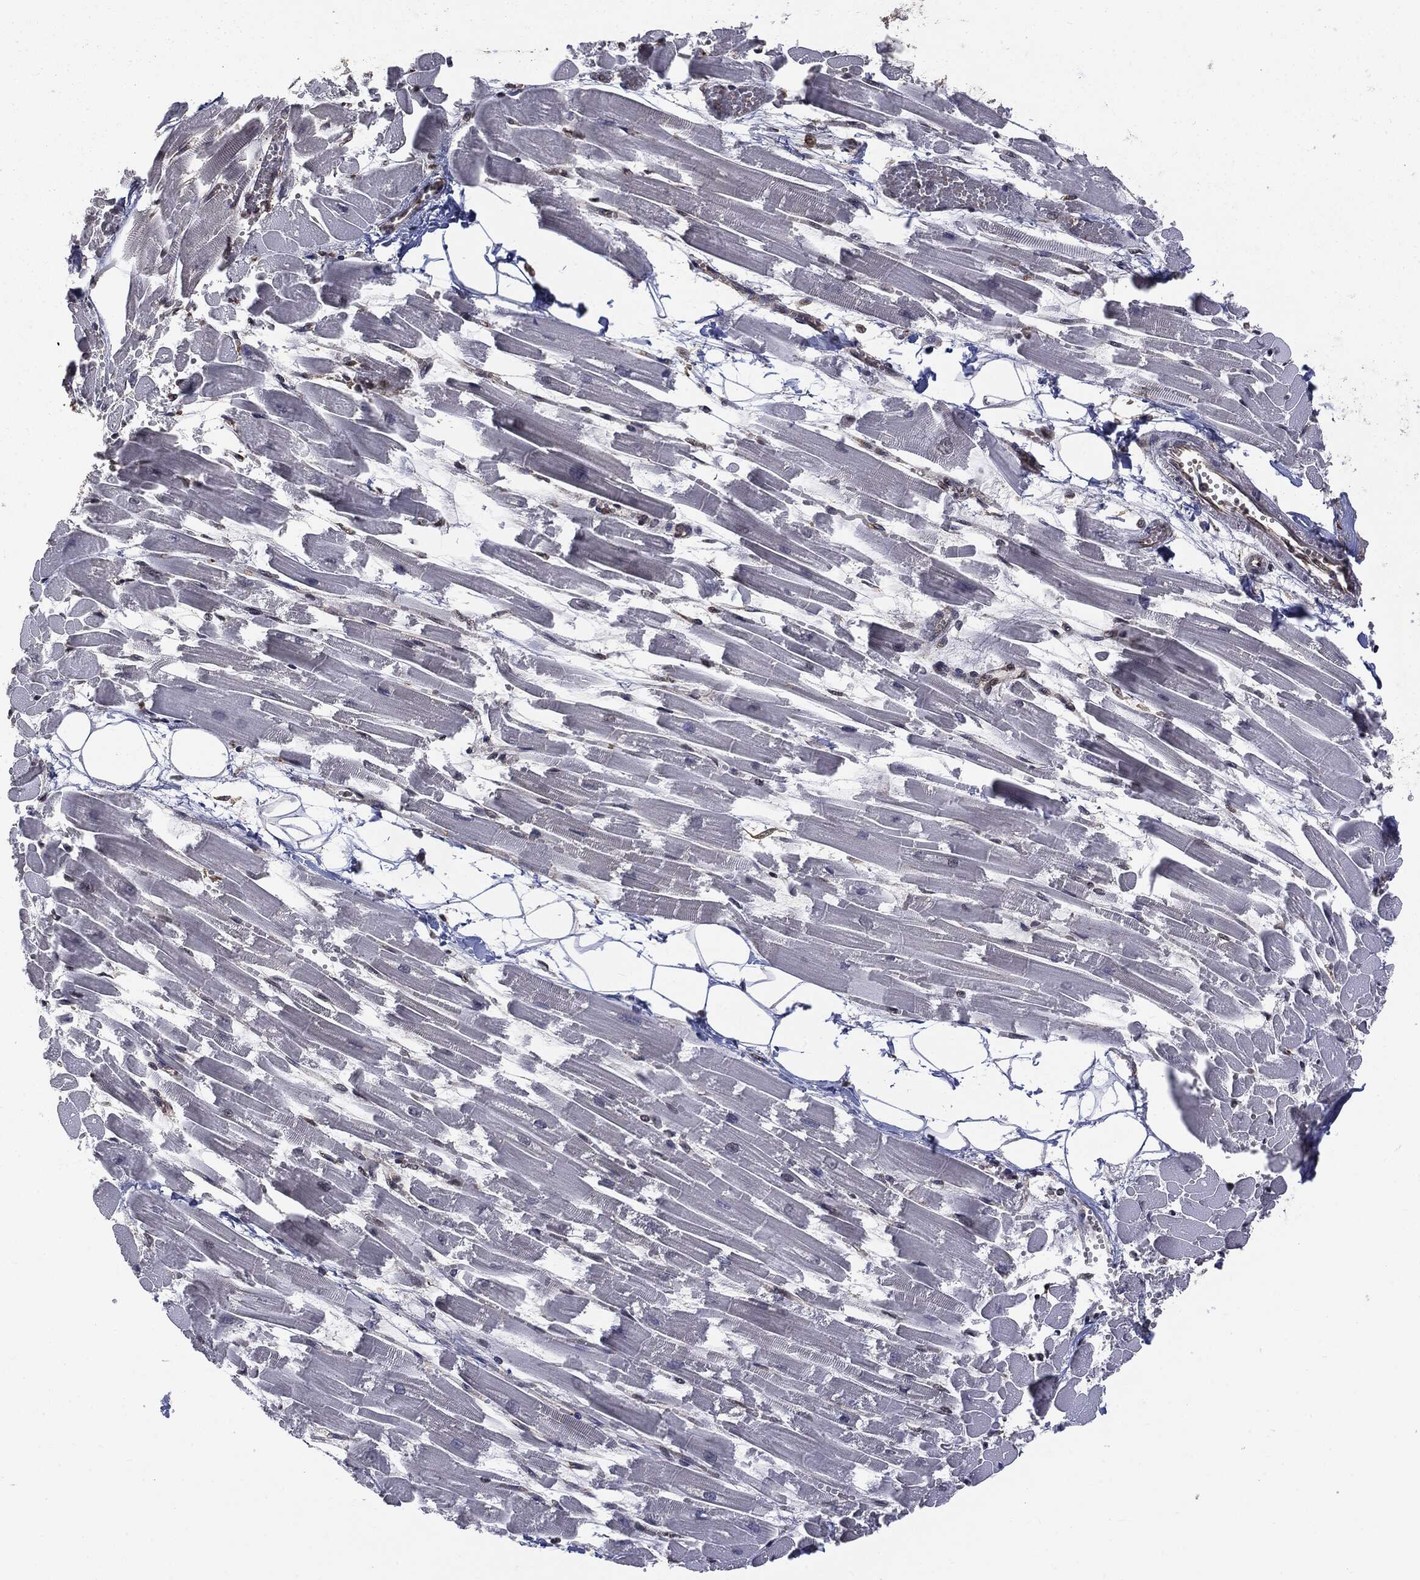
{"staining": {"intensity": "moderate", "quantity": "<25%", "location": "nuclear"}, "tissue": "heart muscle", "cell_type": "Cardiomyocytes", "image_type": "normal", "snomed": [{"axis": "morphology", "description": "Normal tissue, NOS"}, {"axis": "topography", "description": "Heart"}], "caption": "Immunohistochemical staining of normal heart muscle exhibits moderate nuclear protein positivity in approximately <25% of cardiomyocytes. Using DAB (brown) and hematoxylin (blue) stains, captured at high magnification using brightfield microscopy.", "gene": "PTPA", "patient": {"sex": "female", "age": 52}}